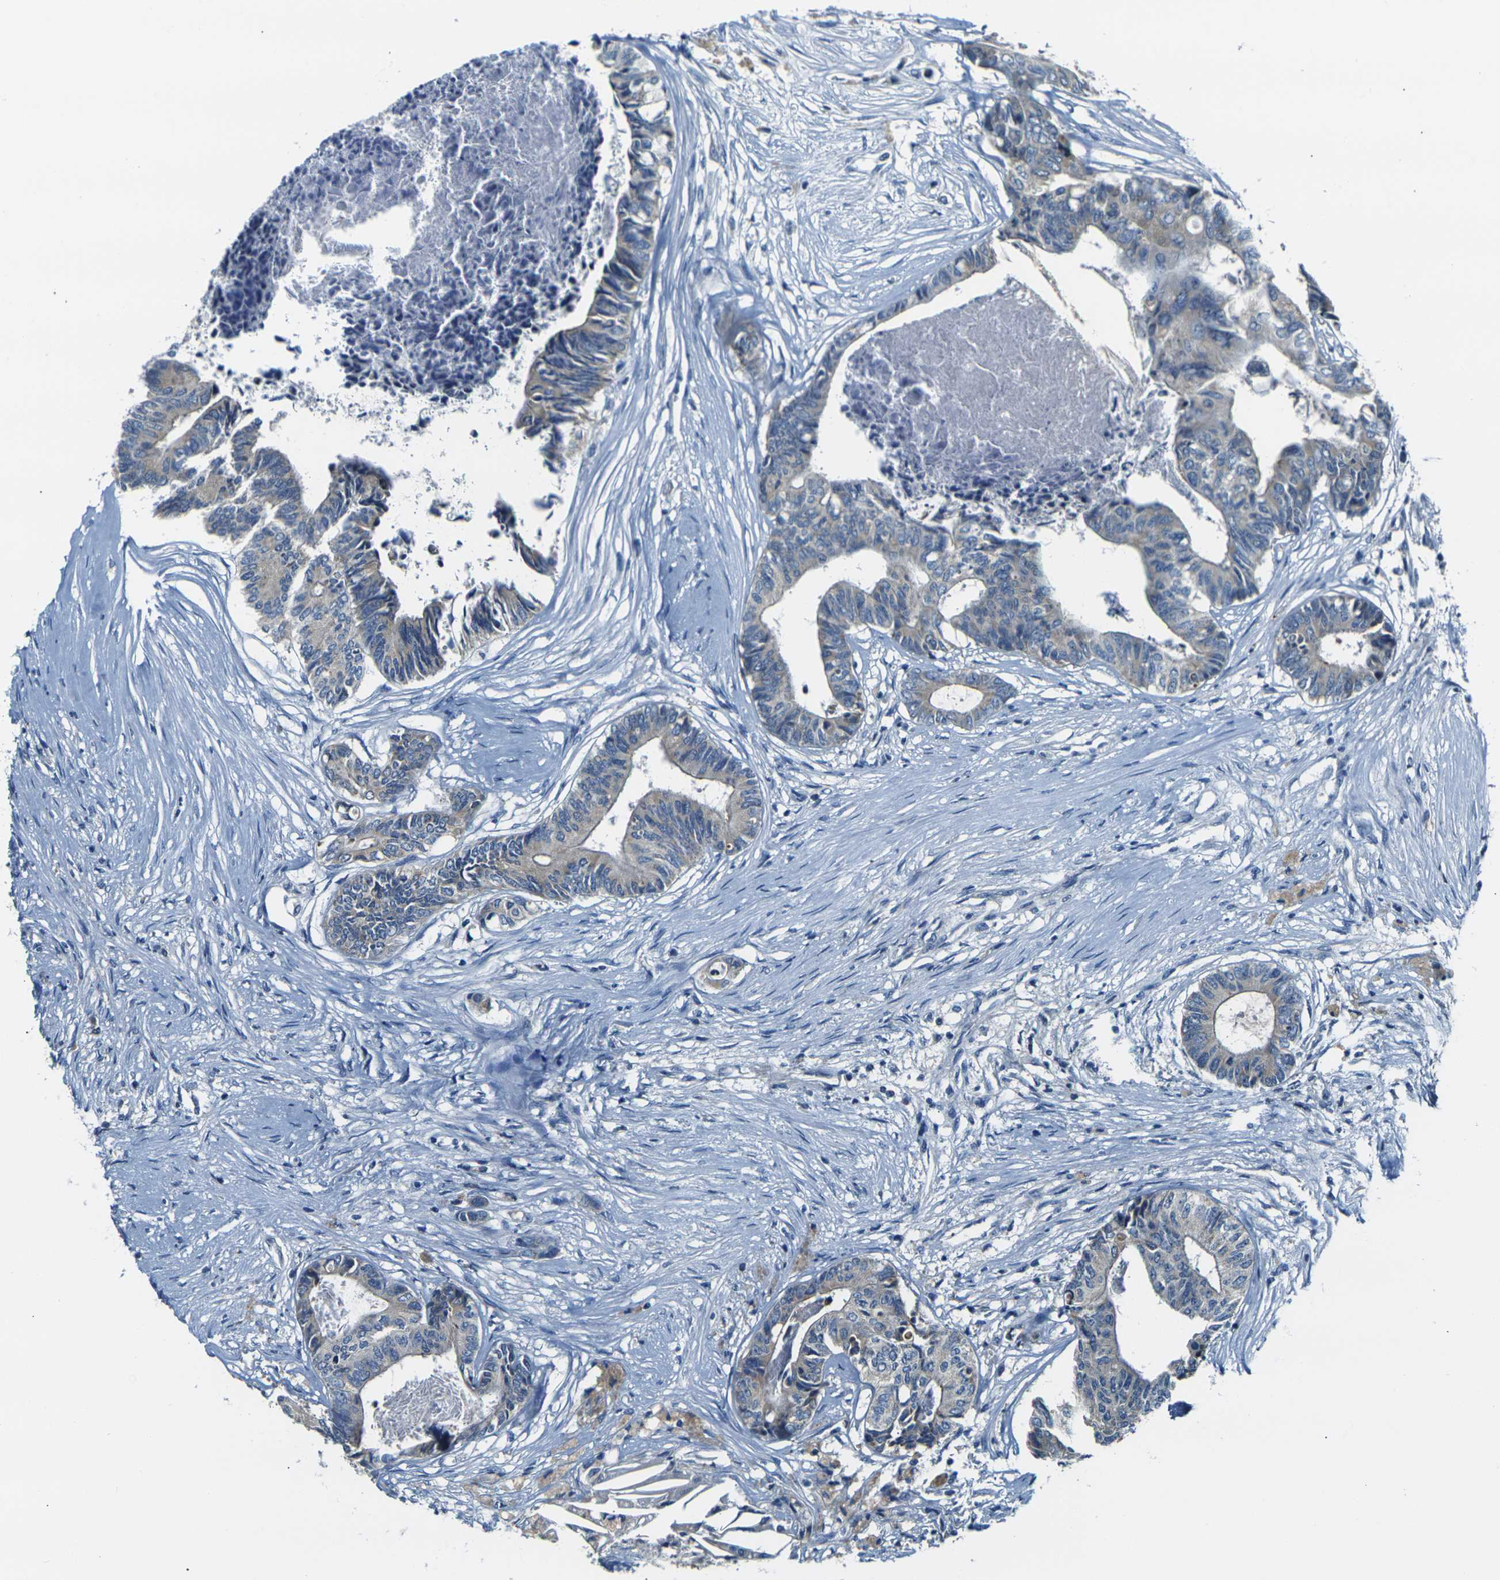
{"staining": {"intensity": "weak", "quantity": ">75%", "location": "cytoplasmic/membranous"}, "tissue": "colorectal cancer", "cell_type": "Tumor cells", "image_type": "cancer", "snomed": [{"axis": "morphology", "description": "Adenocarcinoma, NOS"}, {"axis": "topography", "description": "Rectum"}], "caption": "Immunohistochemistry (IHC) of human colorectal cancer reveals low levels of weak cytoplasmic/membranous positivity in approximately >75% of tumor cells.", "gene": "SHISAL2B", "patient": {"sex": "male", "age": 63}}